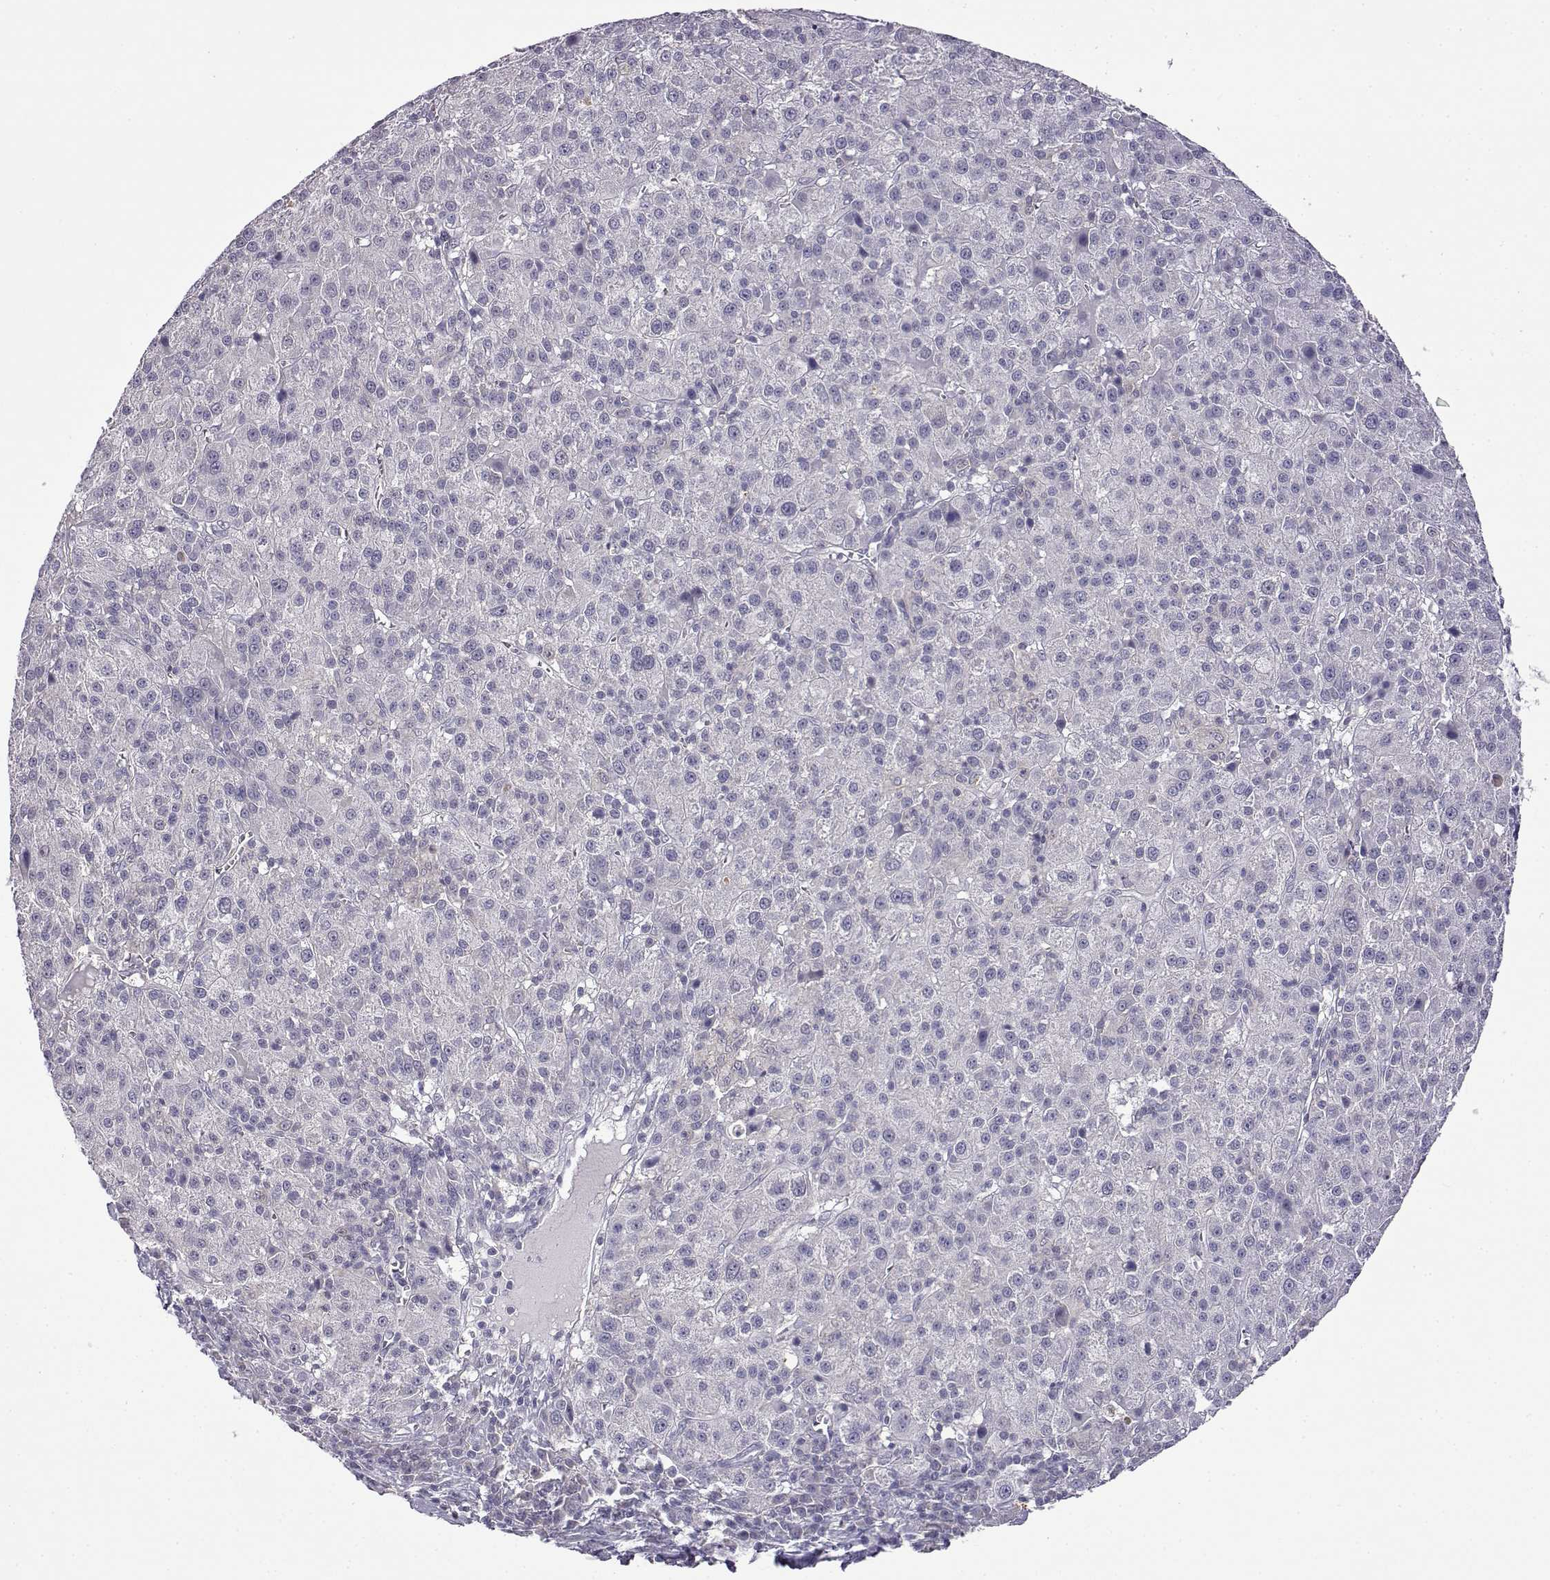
{"staining": {"intensity": "negative", "quantity": "none", "location": "none"}, "tissue": "liver cancer", "cell_type": "Tumor cells", "image_type": "cancer", "snomed": [{"axis": "morphology", "description": "Carcinoma, Hepatocellular, NOS"}, {"axis": "topography", "description": "Liver"}], "caption": "High magnification brightfield microscopy of liver cancer (hepatocellular carcinoma) stained with DAB (3,3'-diaminobenzidine) (brown) and counterstained with hematoxylin (blue): tumor cells show no significant staining. (IHC, brightfield microscopy, high magnification).", "gene": "VGF", "patient": {"sex": "female", "age": 60}}